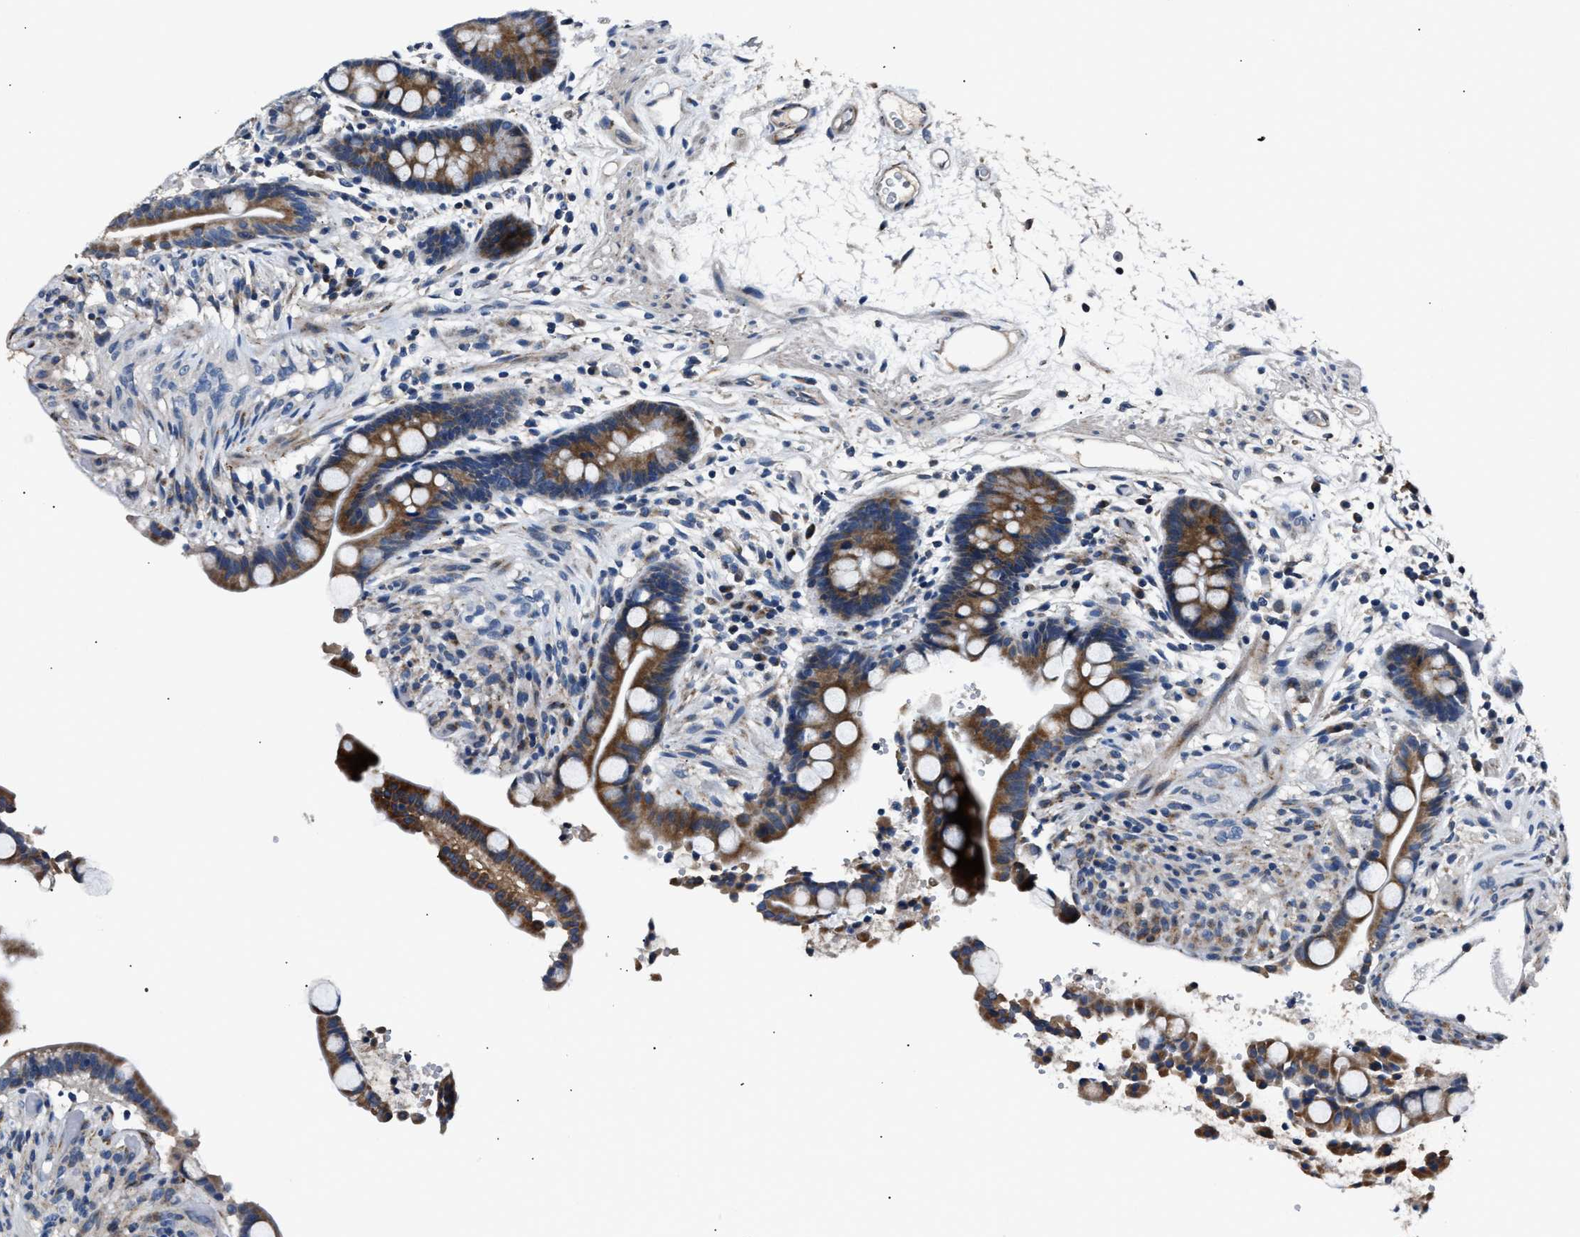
{"staining": {"intensity": "moderate", "quantity": "<25%", "location": "nuclear"}, "tissue": "colon", "cell_type": "Endothelial cells", "image_type": "normal", "snomed": [{"axis": "morphology", "description": "Normal tissue, NOS"}, {"axis": "topography", "description": "Colon"}], "caption": "A brown stain highlights moderate nuclear expression of a protein in endothelial cells of benign colon. (brown staining indicates protein expression, while blue staining denotes nuclei).", "gene": "DNAJC24", "patient": {"sex": "male", "age": 73}}